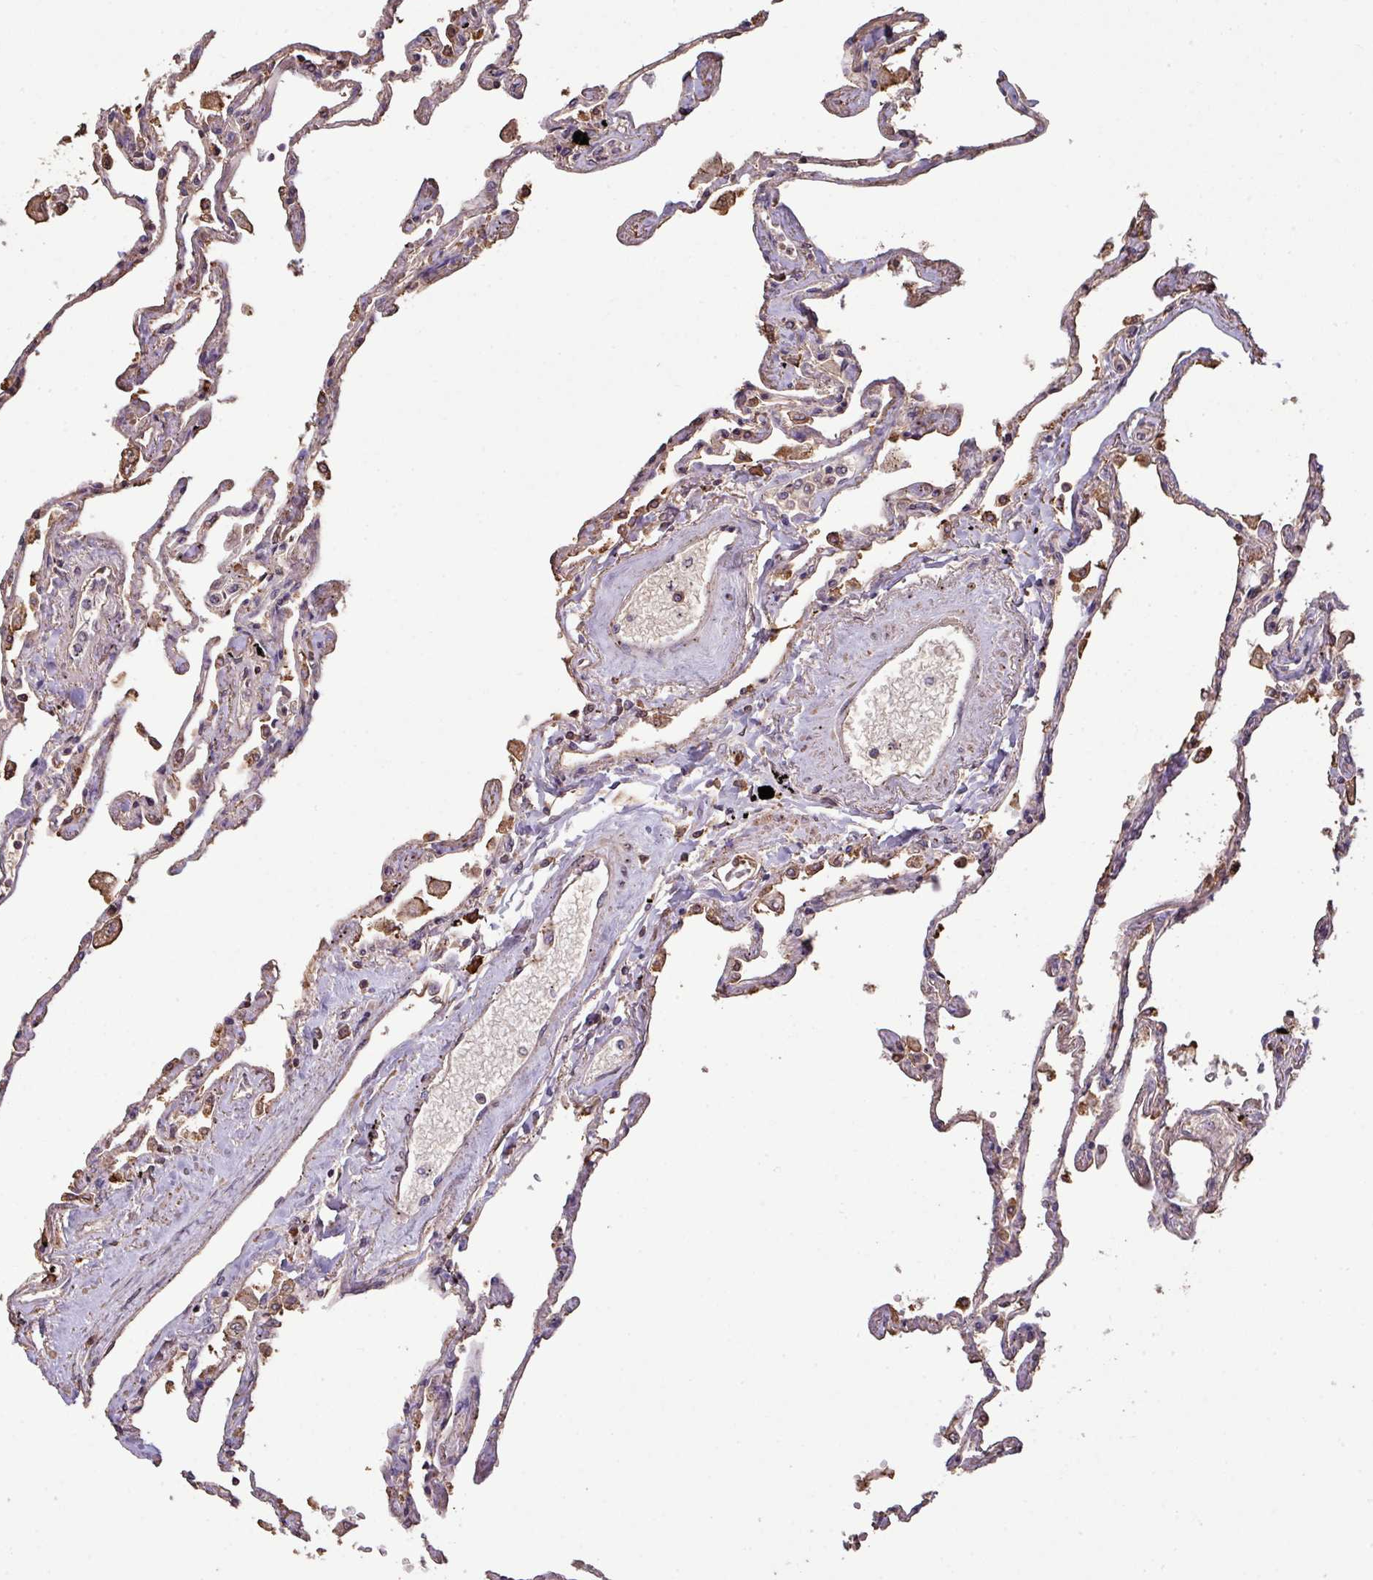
{"staining": {"intensity": "moderate", "quantity": "25%-75%", "location": "cytoplasmic/membranous"}, "tissue": "lung", "cell_type": "Alveolar cells", "image_type": "normal", "snomed": [{"axis": "morphology", "description": "Normal tissue, NOS"}, {"axis": "topography", "description": "Lung"}], "caption": "Immunohistochemical staining of normal human lung reveals medium levels of moderate cytoplasmic/membranous positivity in approximately 25%-75% of alveolar cells. The staining was performed using DAB (3,3'-diaminobenzidine), with brown indicating positive protein expression. Nuclei are stained blue with hematoxylin.", "gene": "CAMK2A", "patient": {"sex": "female", "age": 67}}